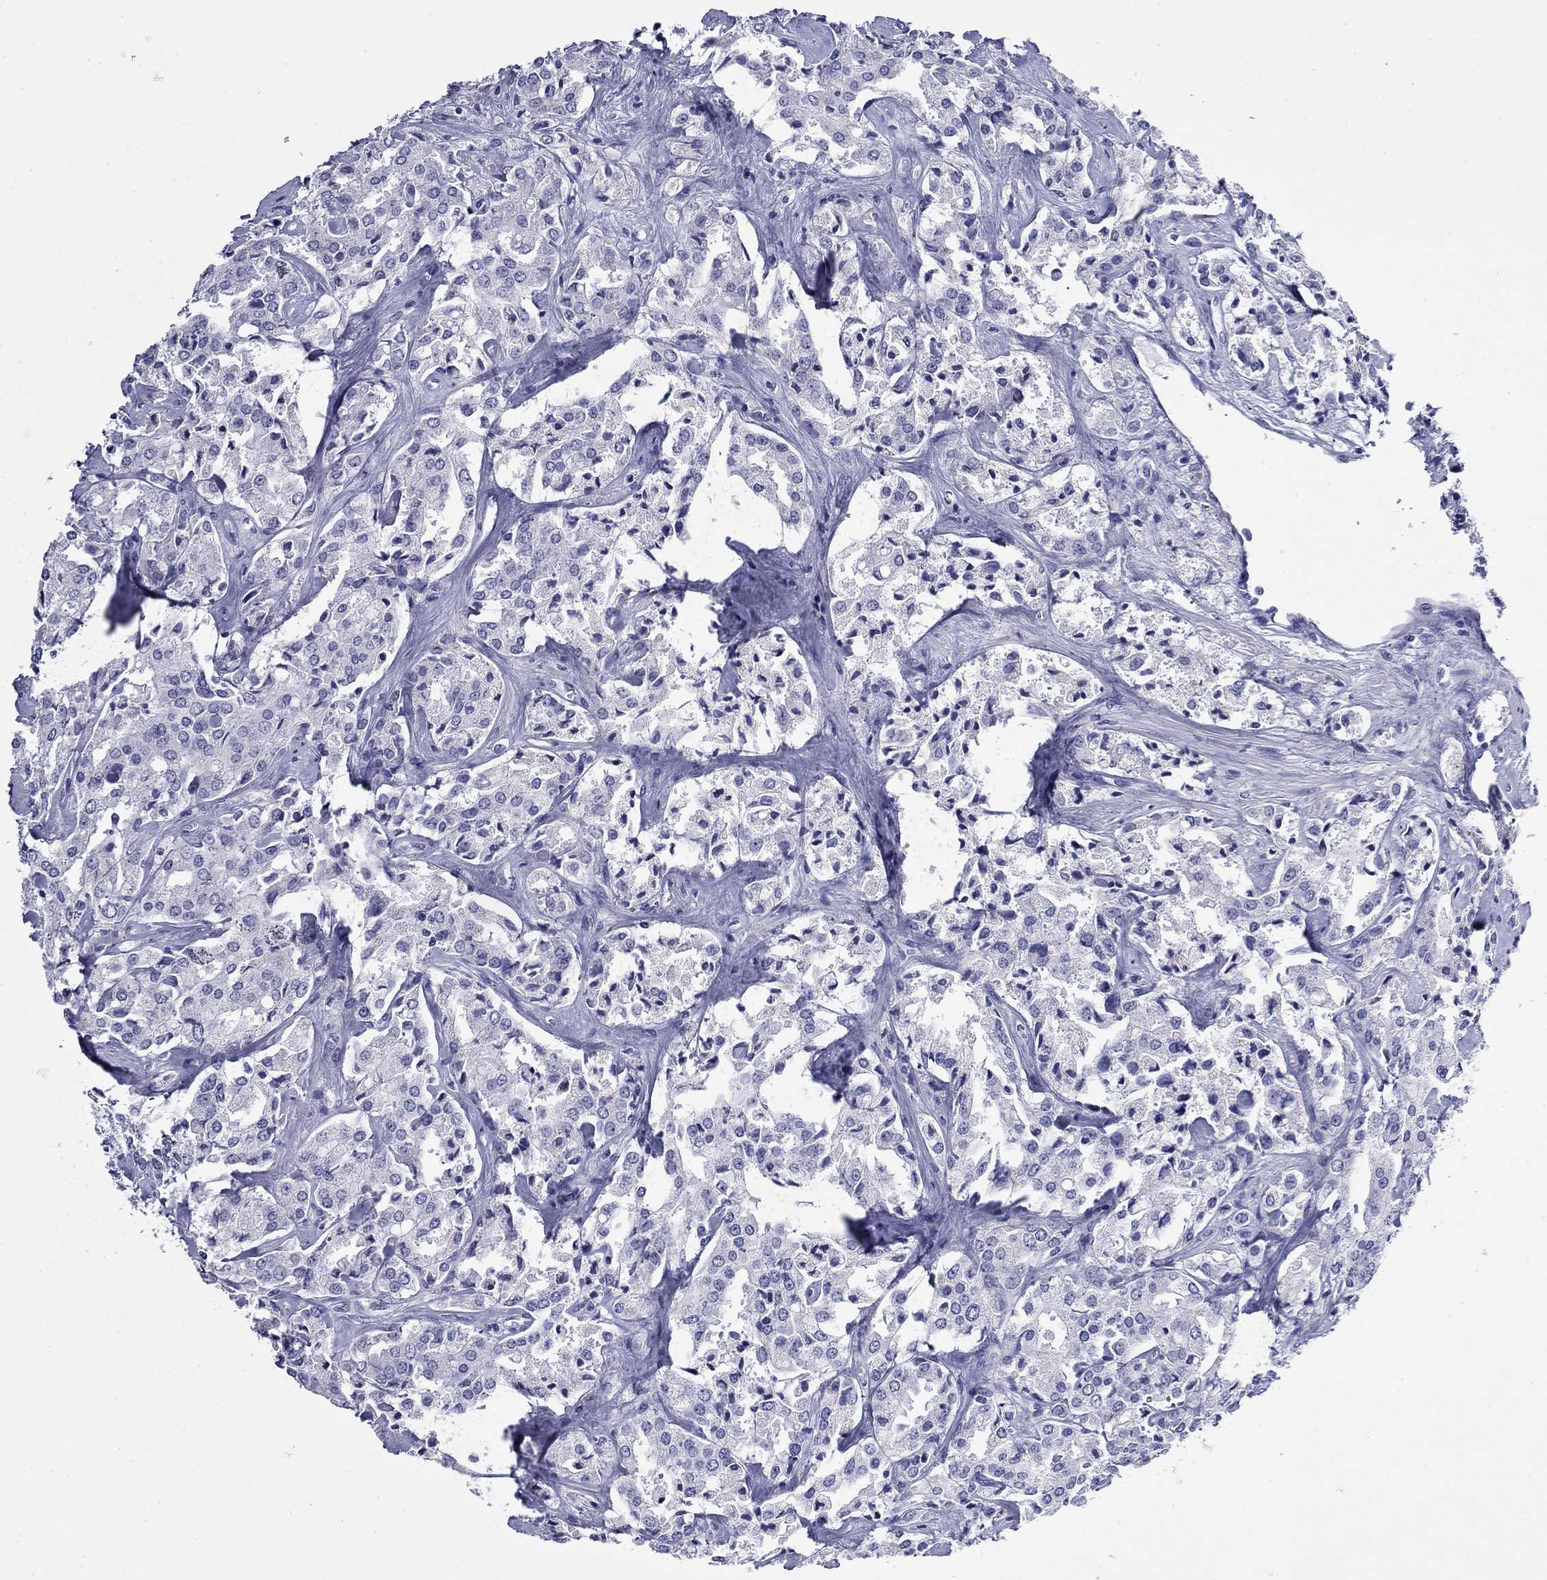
{"staining": {"intensity": "negative", "quantity": "none", "location": "none"}, "tissue": "prostate cancer", "cell_type": "Tumor cells", "image_type": "cancer", "snomed": [{"axis": "morphology", "description": "Adenocarcinoma, NOS"}, {"axis": "topography", "description": "Prostate"}], "caption": "This is a micrograph of IHC staining of prostate adenocarcinoma, which shows no positivity in tumor cells.", "gene": "GIP", "patient": {"sex": "male", "age": 66}}